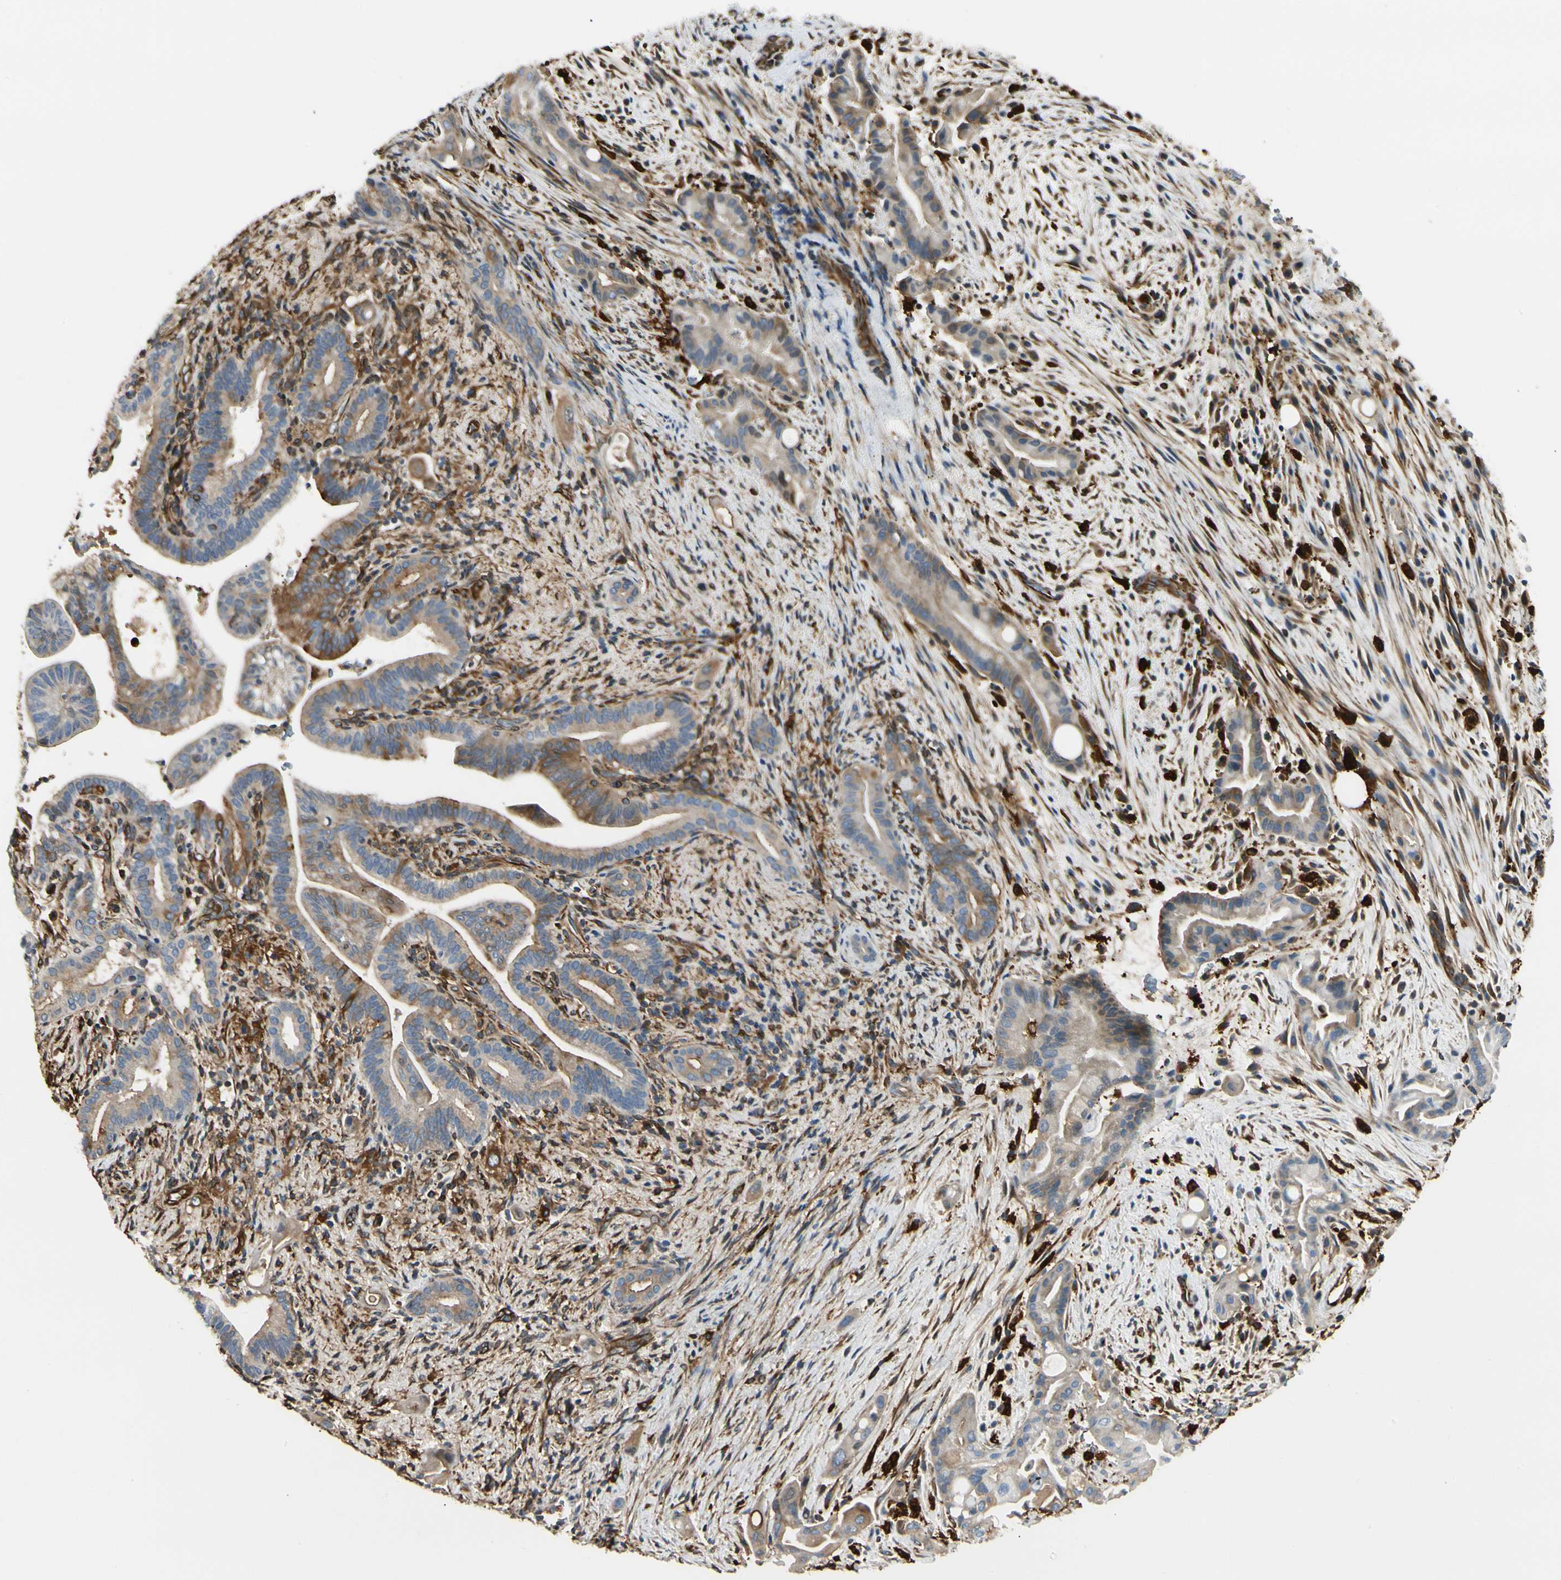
{"staining": {"intensity": "moderate", "quantity": "25%-75%", "location": "cytoplasmic/membranous"}, "tissue": "liver cancer", "cell_type": "Tumor cells", "image_type": "cancer", "snomed": [{"axis": "morphology", "description": "Cholangiocarcinoma"}, {"axis": "topography", "description": "Liver"}], "caption": "Immunohistochemical staining of human liver cancer displays moderate cytoplasmic/membranous protein expression in approximately 25%-75% of tumor cells.", "gene": "FTH1", "patient": {"sex": "female", "age": 68}}